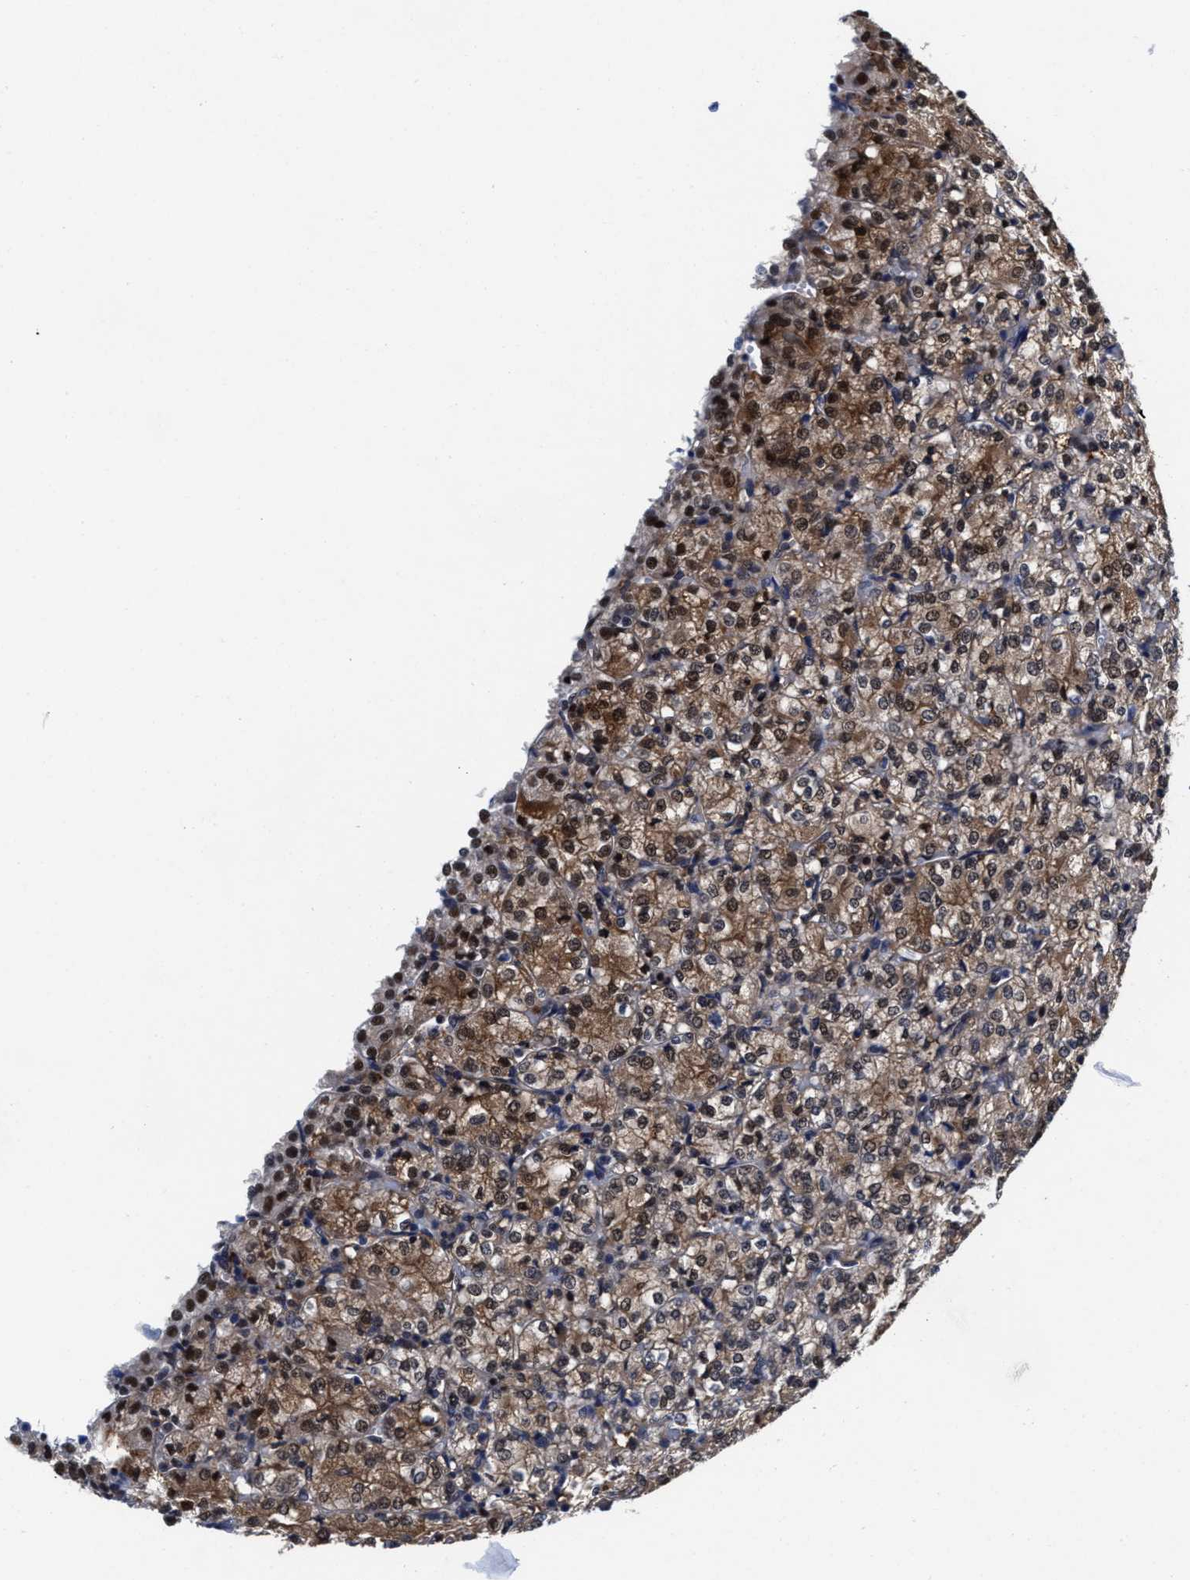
{"staining": {"intensity": "moderate", "quantity": ">75%", "location": "cytoplasmic/membranous,nuclear"}, "tissue": "renal cancer", "cell_type": "Tumor cells", "image_type": "cancer", "snomed": [{"axis": "morphology", "description": "Adenocarcinoma, NOS"}, {"axis": "topography", "description": "Kidney"}], "caption": "This micrograph demonstrates immunohistochemistry (IHC) staining of human adenocarcinoma (renal), with medium moderate cytoplasmic/membranous and nuclear expression in approximately >75% of tumor cells.", "gene": "KIF12", "patient": {"sex": "male", "age": 77}}